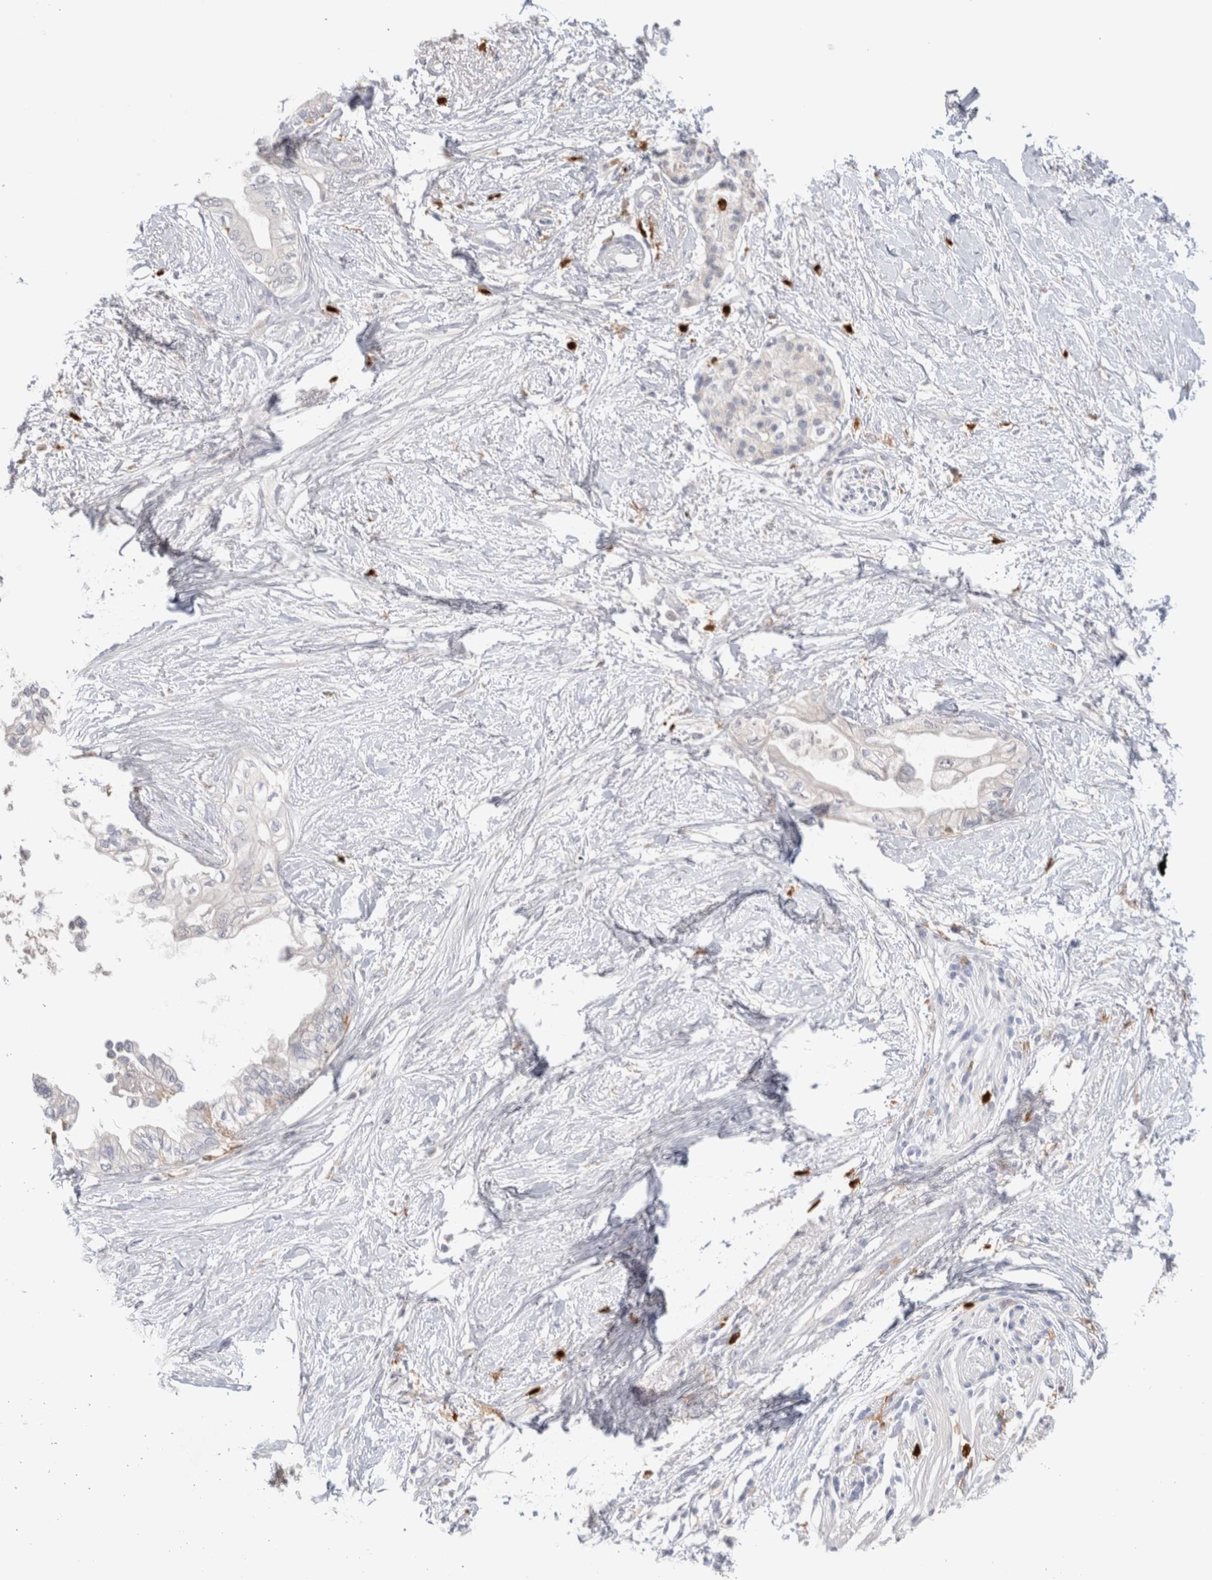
{"staining": {"intensity": "negative", "quantity": "none", "location": "none"}, "tissue": "pancreatic cancer", "cell_type": "Tumor cells", "image_type": "cancer", "snomed": [{"axis": "morphology", "description": "Normal tissue, NOS"}, {"axis": "morphology", "description": "Adenocarcinoma, NOS"}, {"axis": "topography", "description": "Pancreas"}, {"axis": "topography", "description": "Duodenum"}], "caption": "There is no significant expression in tumor cells of pancreatic cancer. (DAB immunohistochemistry (IHC) with hematoxylin counter stain).", "gene": "HPGDS", "patient": {"sex": "female", "age": 60}}